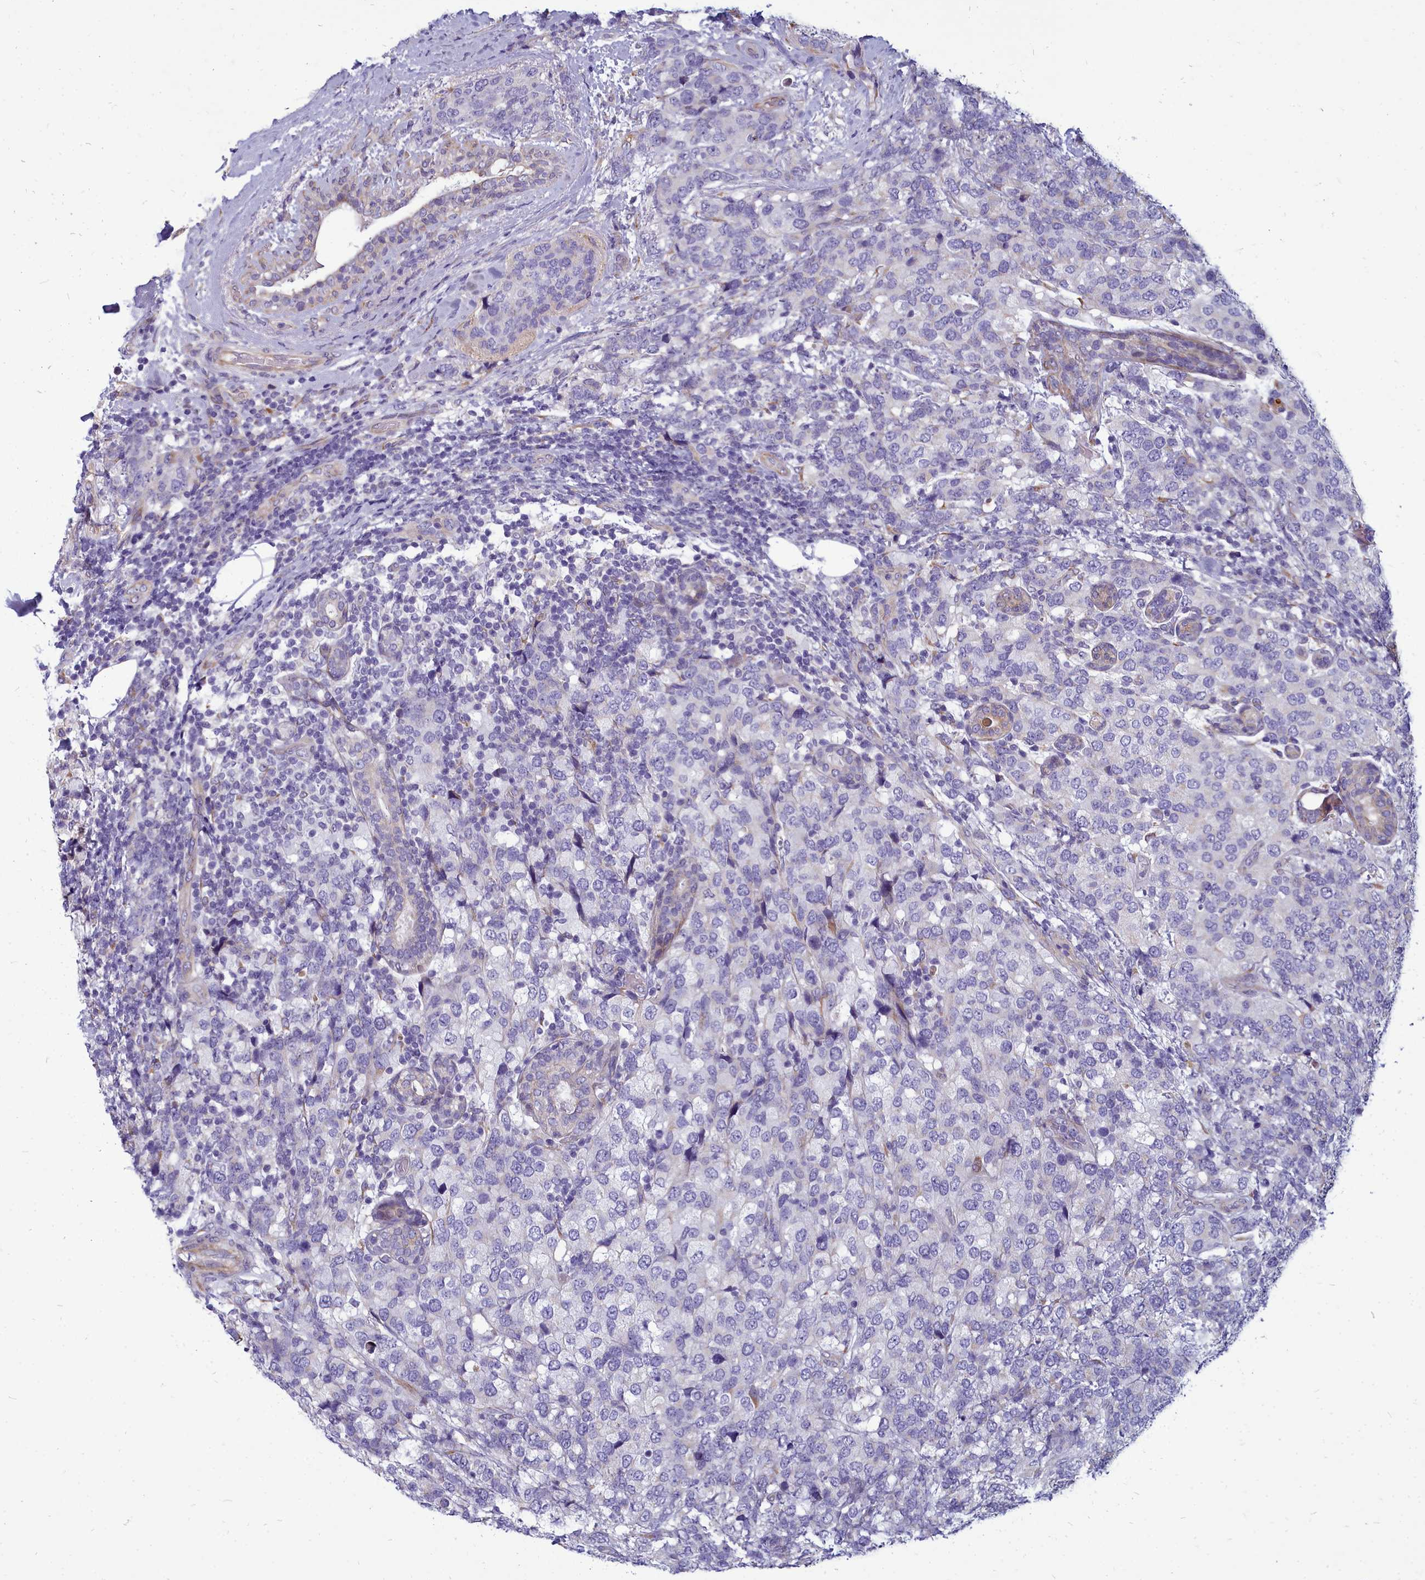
{"staining": {"intensity": "negative", "quantity": "none", "location": "none"}, "tissue": "breast cancer", "cell_type": "Tumor cells", "image_type": "cancer", "snomed": [{"axis": "morphology", "description": "Lobular carcinoma"}, {"axis": "topography", "description": "Breast"}], "caption": "Immunohistochemical staining of breast lobular carcinoma displays no significant staining in tumor cells.", "gene": "SMPD4", "patient": {"sex": "female", "age": 59}}